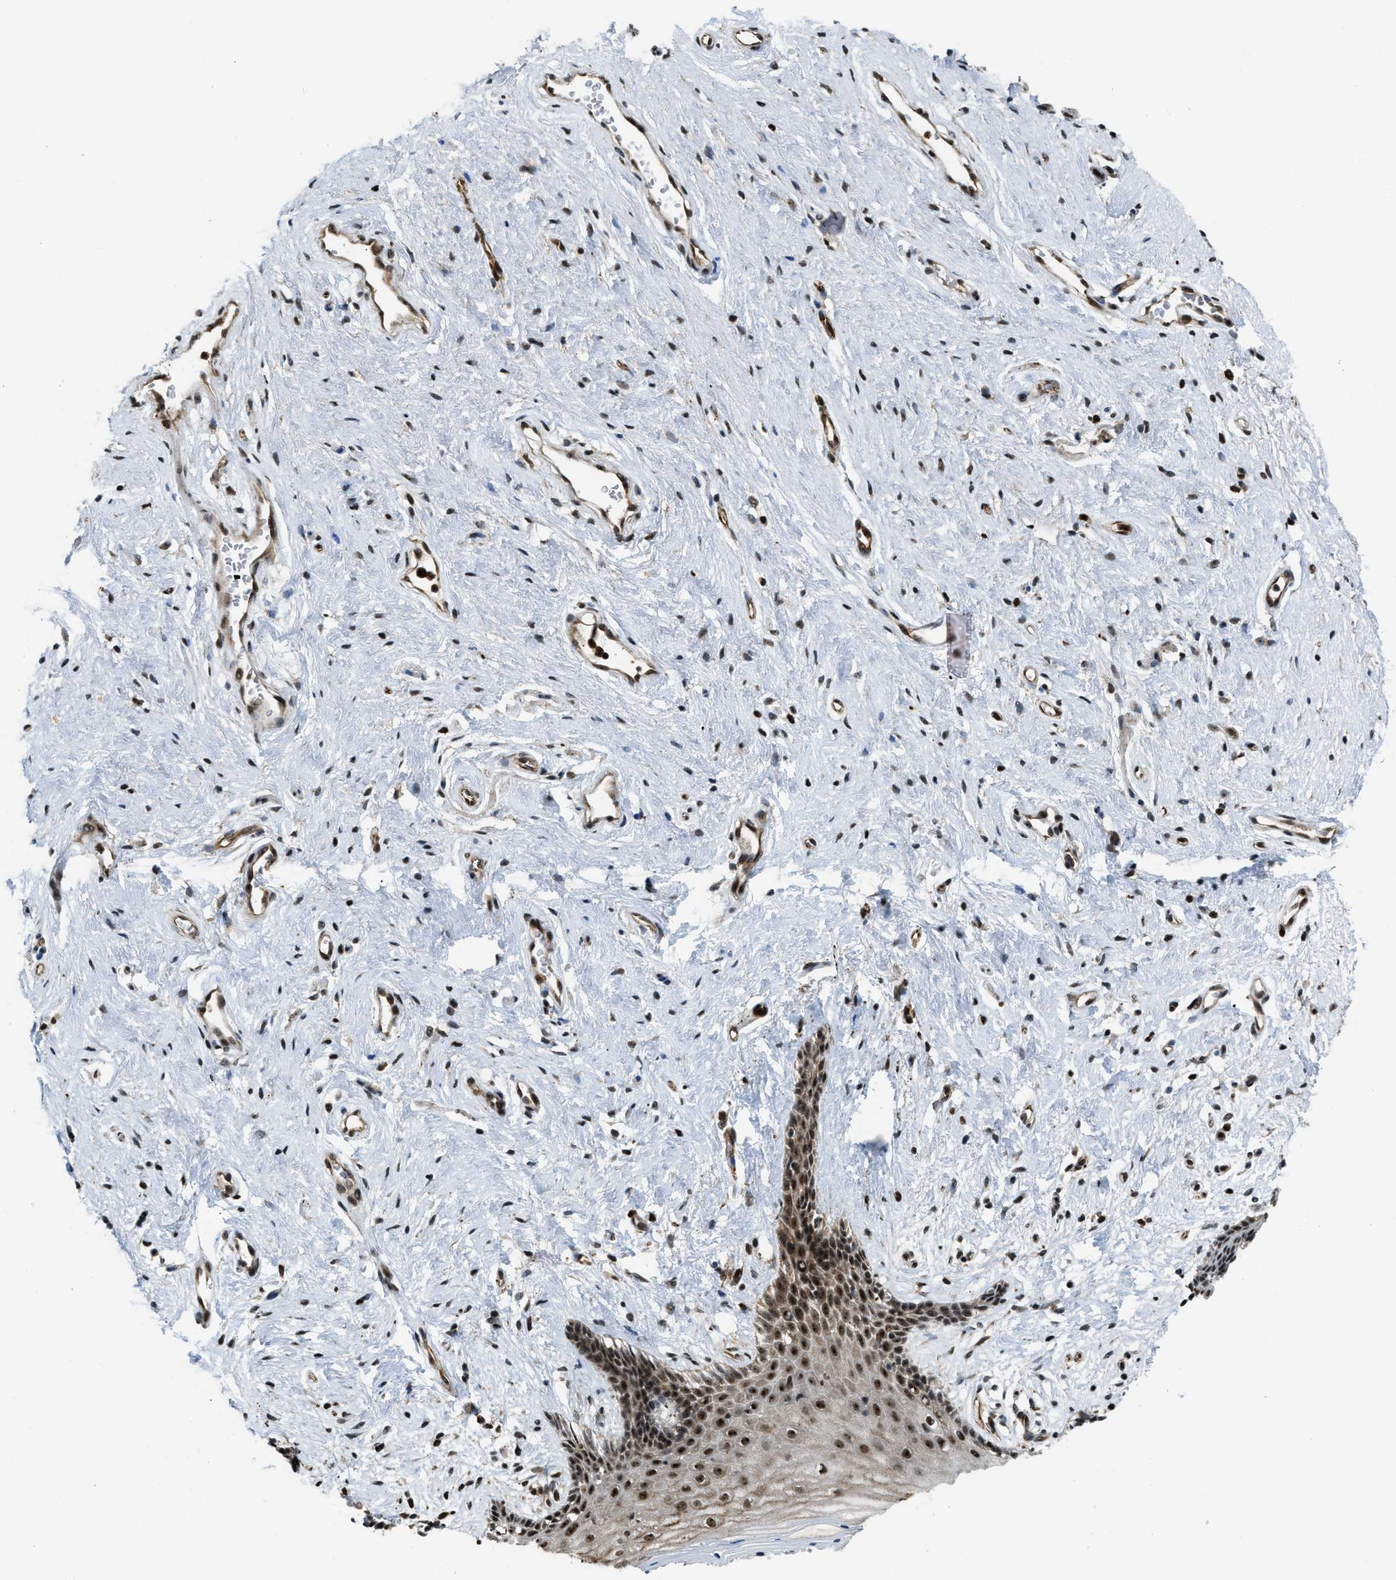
{"staining": {"intensity": "strong", "quantity": ">75%", "location": "nuclear"}, "tissue": "vagina", "cell_type": "Squamous epithelial cells", "image_type": "normal", "snomed": [{"axis": "morphology", "description": "Normal tissue, NOS"}, {"axis": "topography", "description": "Vagina"}], "caption": "The immunohistochemical stain shows strong nuclear expression in squamous epithelial cells of benign vagina. Using DAB (3,3'-diaminobenzidine) (brown) and hematoxylin (blue) stains, captured at high magnification using brightfield microscopy.", "gene": "E2F1", "patient": {"sex": "female", "age": 44}}